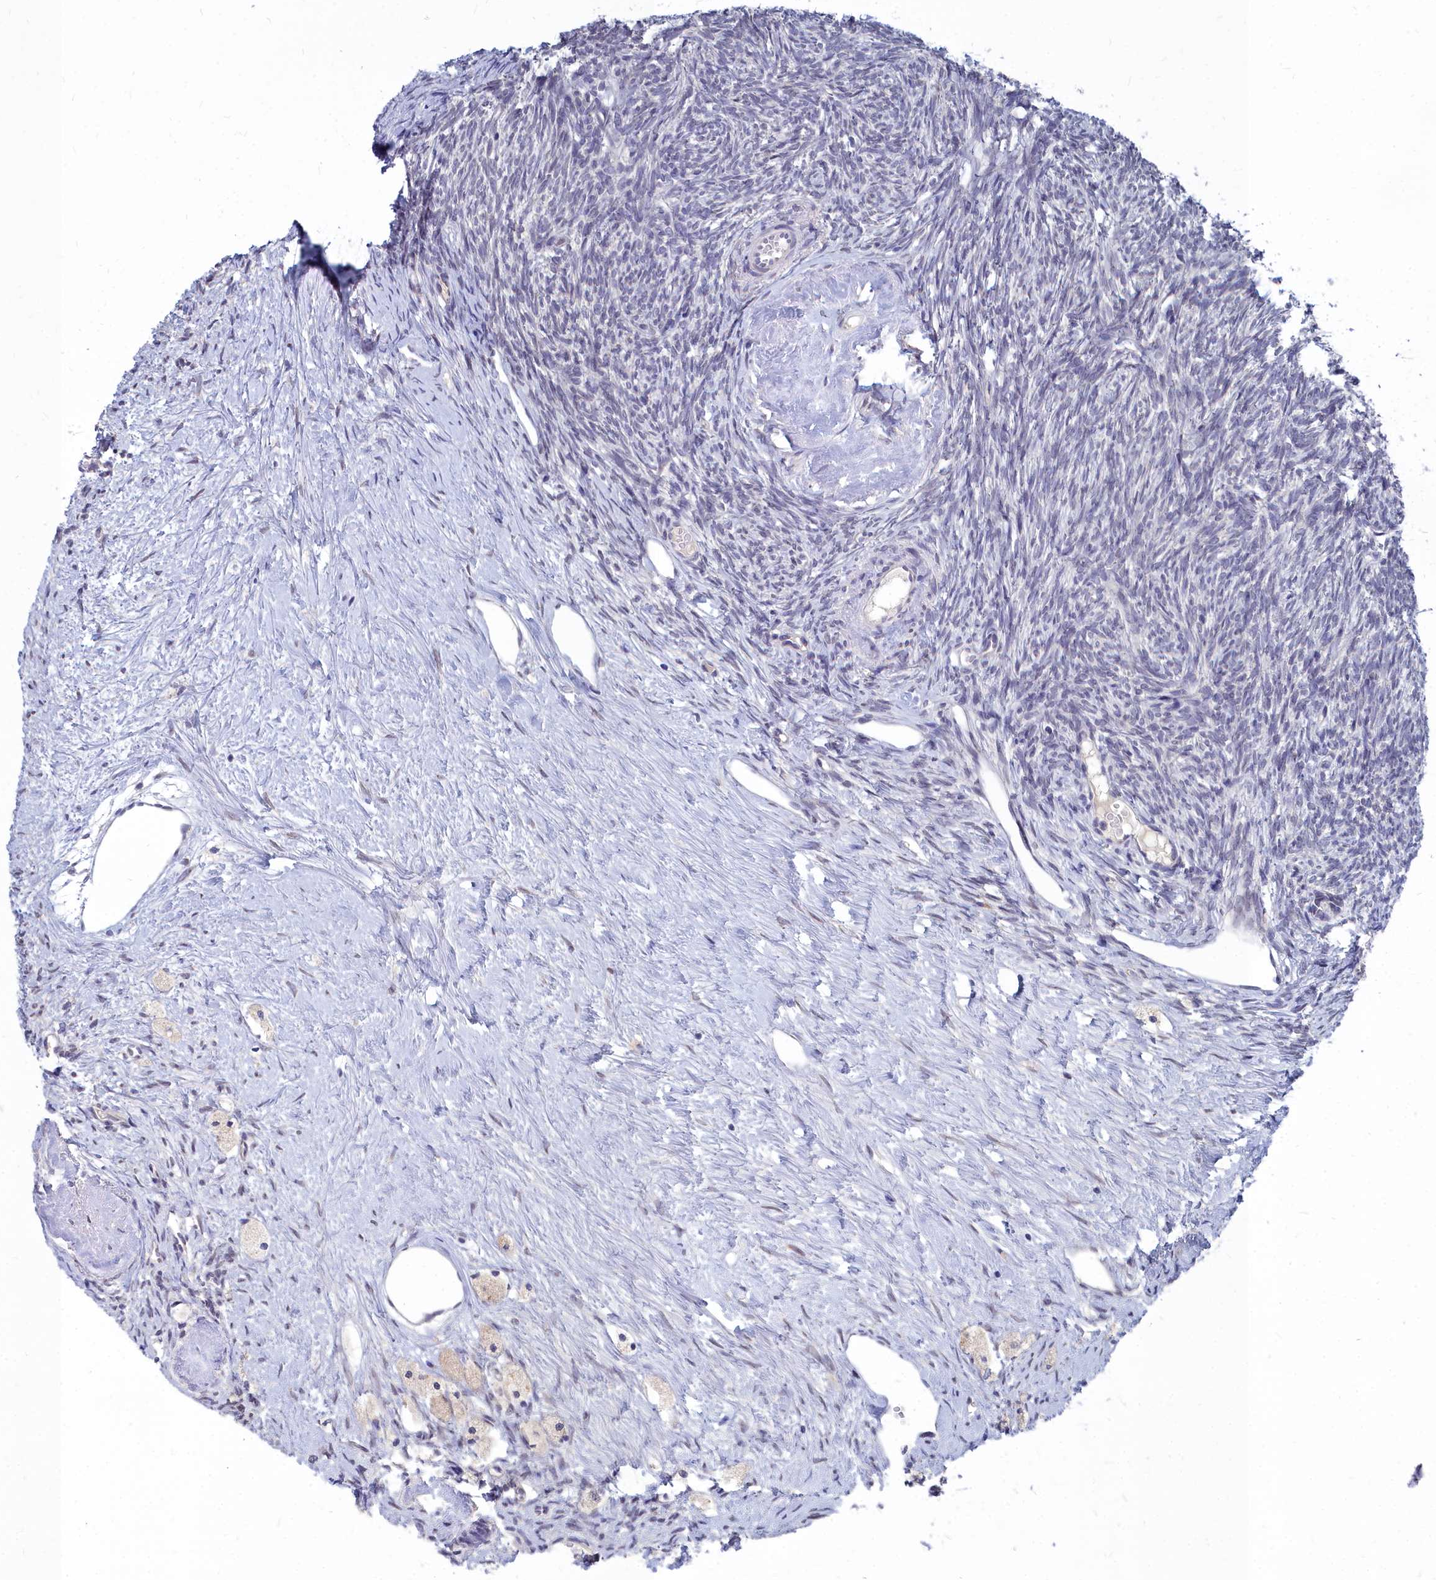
{"staining": {"intensity": "strong", "quantity": "25%-75%", "location": "cytoplasmic/membranous"}, "tissue": "ovary", "cell_type": "Follicle cells", "image_type": "normal", "snomed": [{"axis": "morphology", "description": "Normal tissue, NOS"}, {"axis": "topography", "description": "Ovary"}], "caption": "A brown stain labels strong cytoplasmic/membranous expression of a protein in follicle cells of unremarkable ovary.", "gene": "NOXA1", "patient": {"sex": "female", "age": 51}}